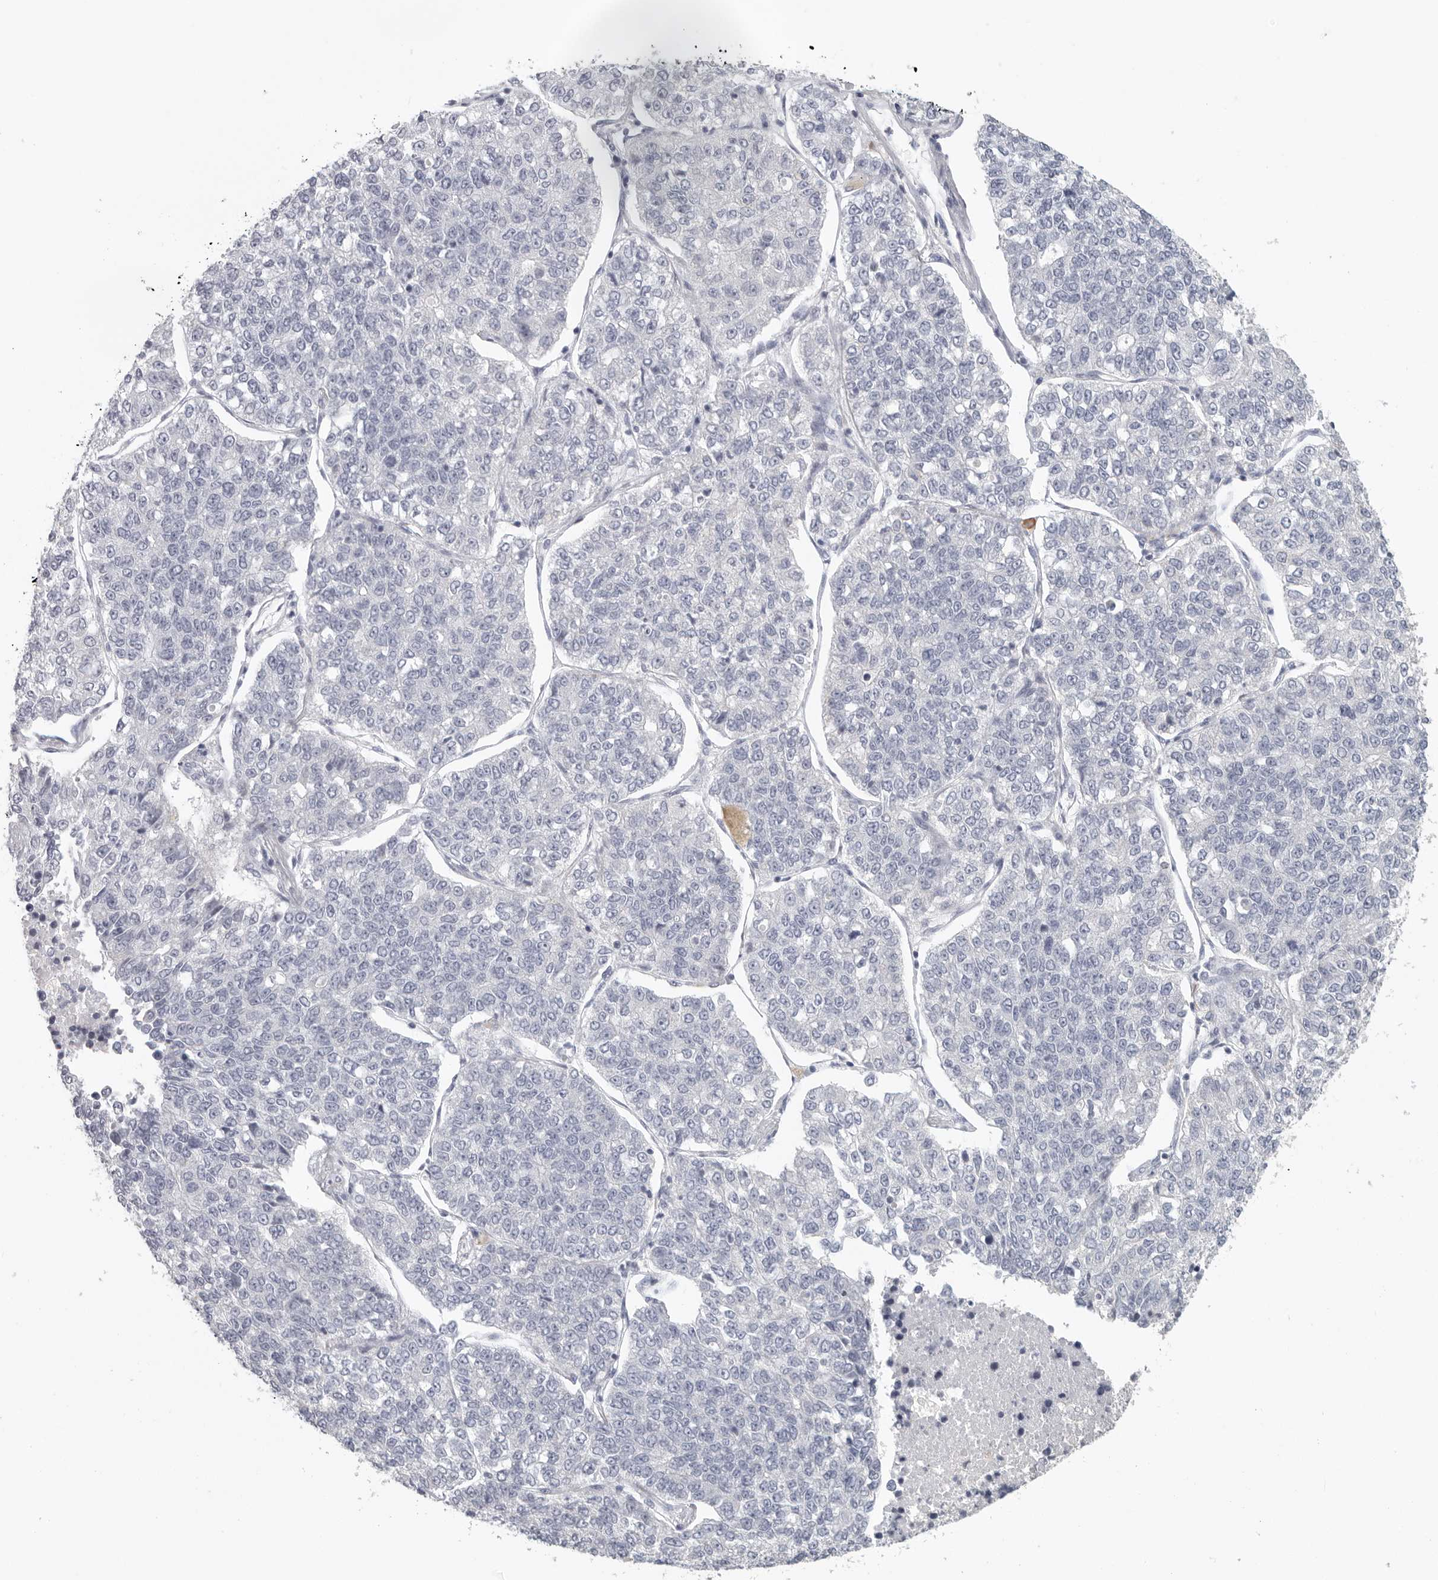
{"staining": {"intensity": "negative", "quantity": "none", "location": "none"}, "tissue": "lung cancer", "cell_type": "Tumor cells", "image_type": "cancer", "snomed": [{"axis": "morphology", "description": "Adenocarcinoma, NOS"}, {"axis": "topography", "description": "Lung"}], "caption": "An IHC histopathology image of lung cancer (adenocarcinoma) is shown. There is no staining in tumor cells of lung cancer (adenocarcinoma).", "gene": "DNAJC11", "patient": {"sex": "male", "age": 49}}